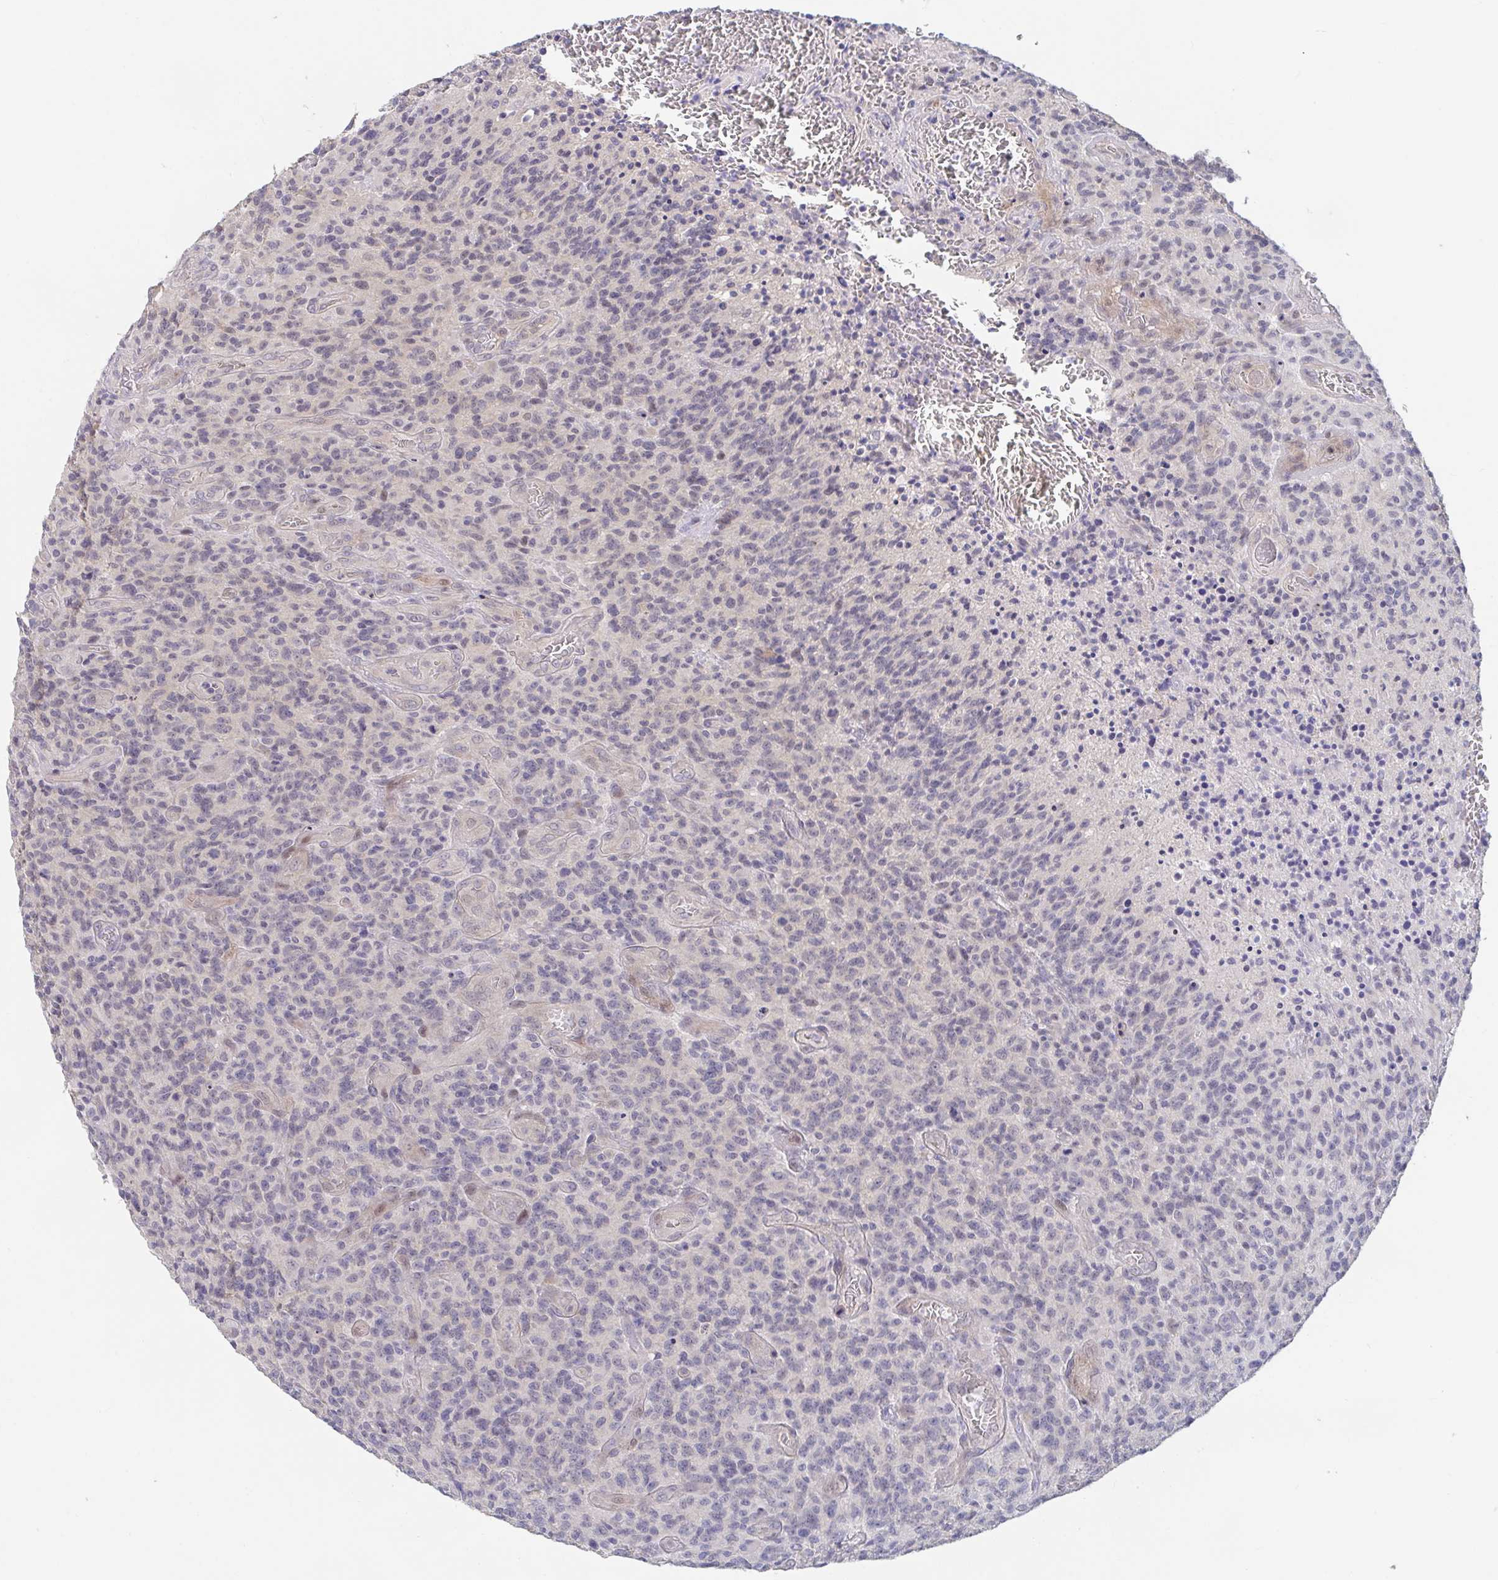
{"staining": {"intensity": "negative", "quantity": "none", "location": "none"}, "tissue": "glioma", "cell_type": "Tumor cells", "image_type": "cancer", "snomed": [{"axis": "morphology", "description": "Glioma, malignant, High grade"}, {"axis": "topography", "description": "Brain"}], "caption": "A high-resolution micrograph shows IHC staining of glioma, which shows no significant expression in tumor cells. Nuclei are stained in blue.", "gene": "FAM156B", "patient": {"sex": "male", "age": 76}}